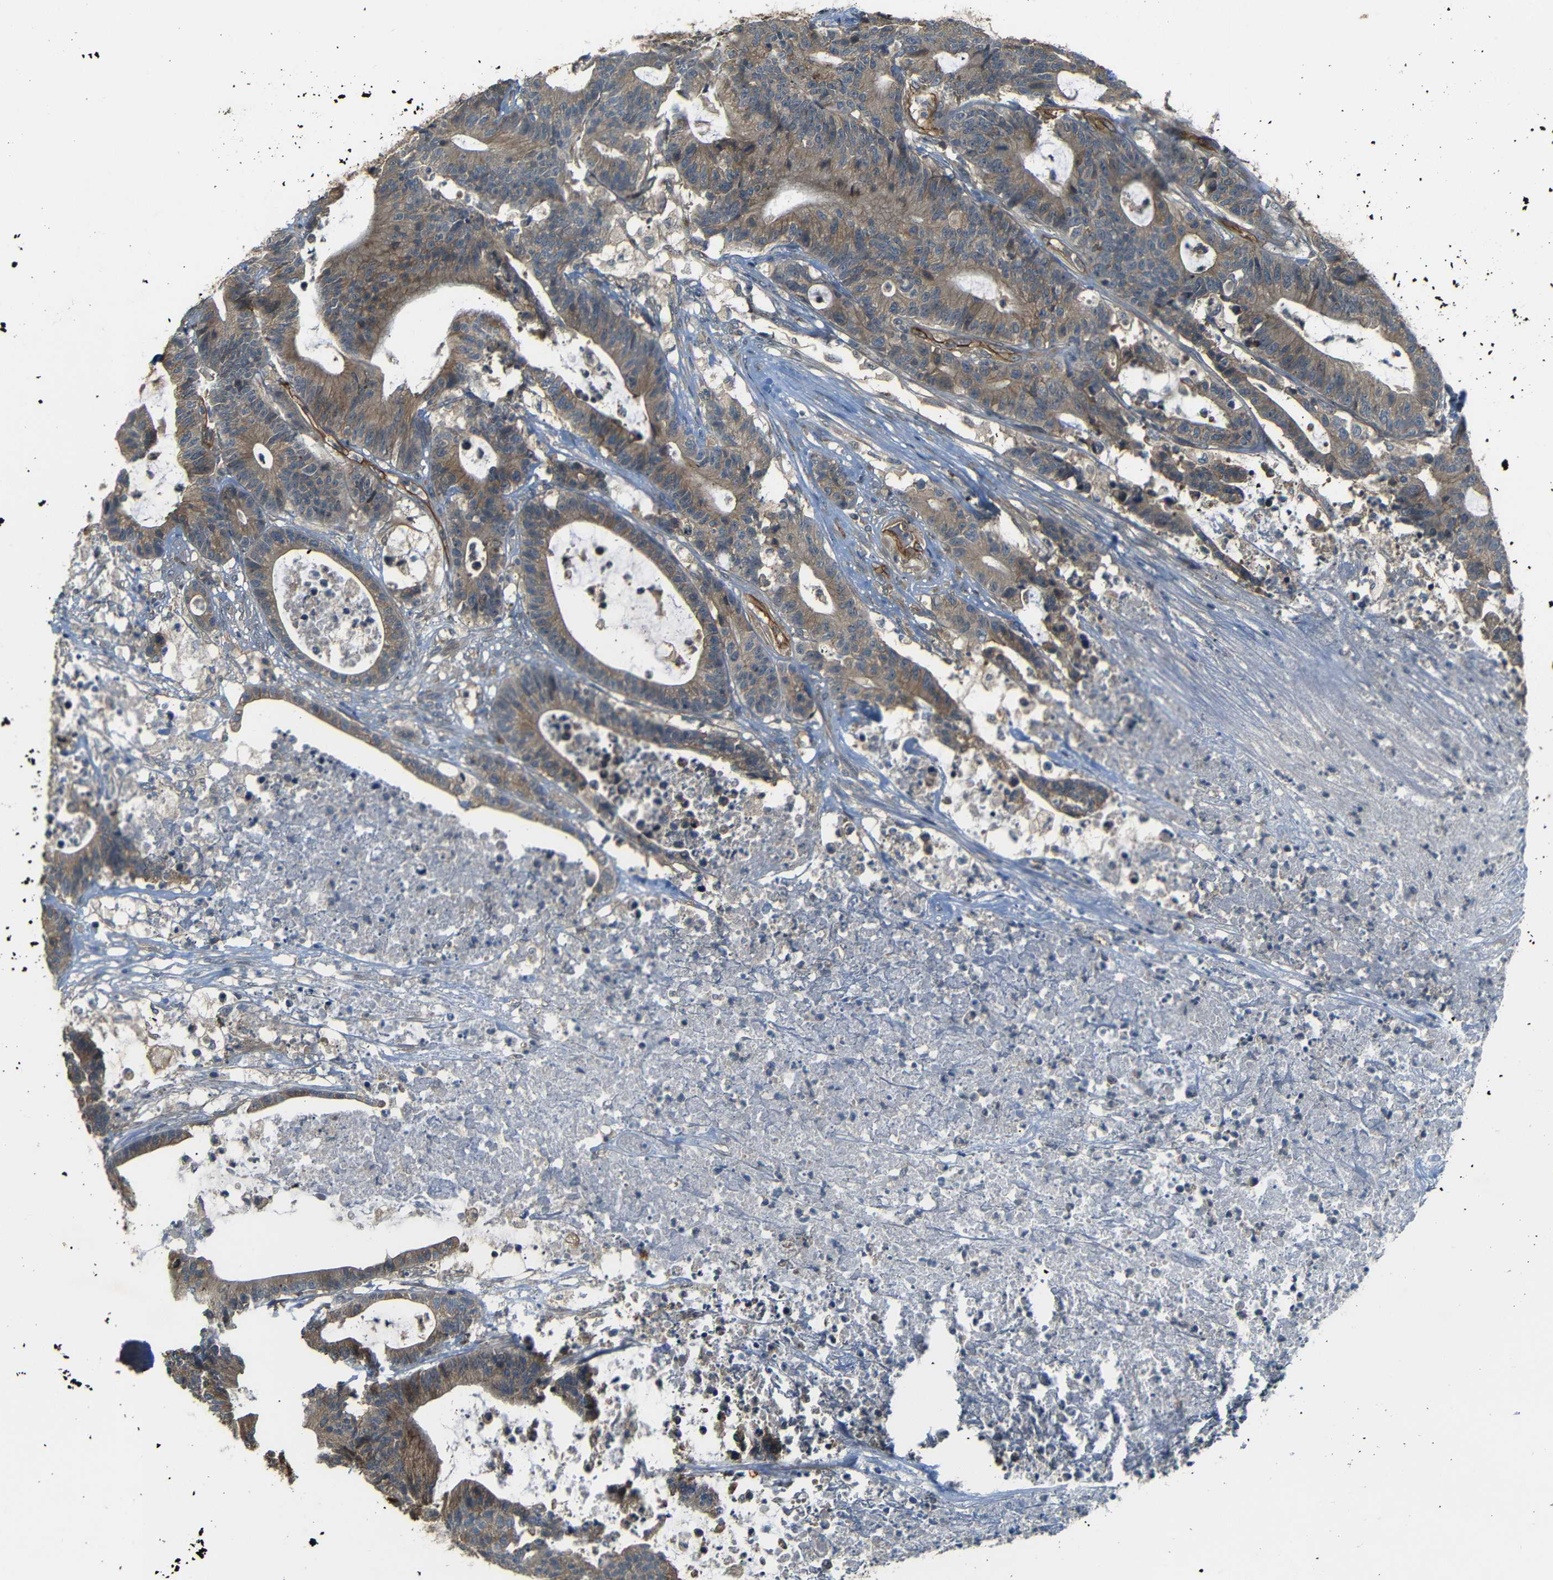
{"staining": {"intensity": "moderate", "quantity": ">75%", "location": "cytoplasmic/membranous"}, "tissue": "colorectal cancer", "cell_type": "Tumor cells", "image_type": "cancer", "snomed": [{"axis": "morphology", "description": "Adenocarcinoma, NOS"}, {"axis": "topography", "description": "Colon"}], "caption": "Immunohistochemistry (DAB (3,3'-diaminobenzidine)) staining of colorectal cancer reveals moderate cytoplasmic/membranous protein positivity in about >75% of tumor cells.", "gene": "RELL1", "patient": {"sex": "female", "age": 84}}